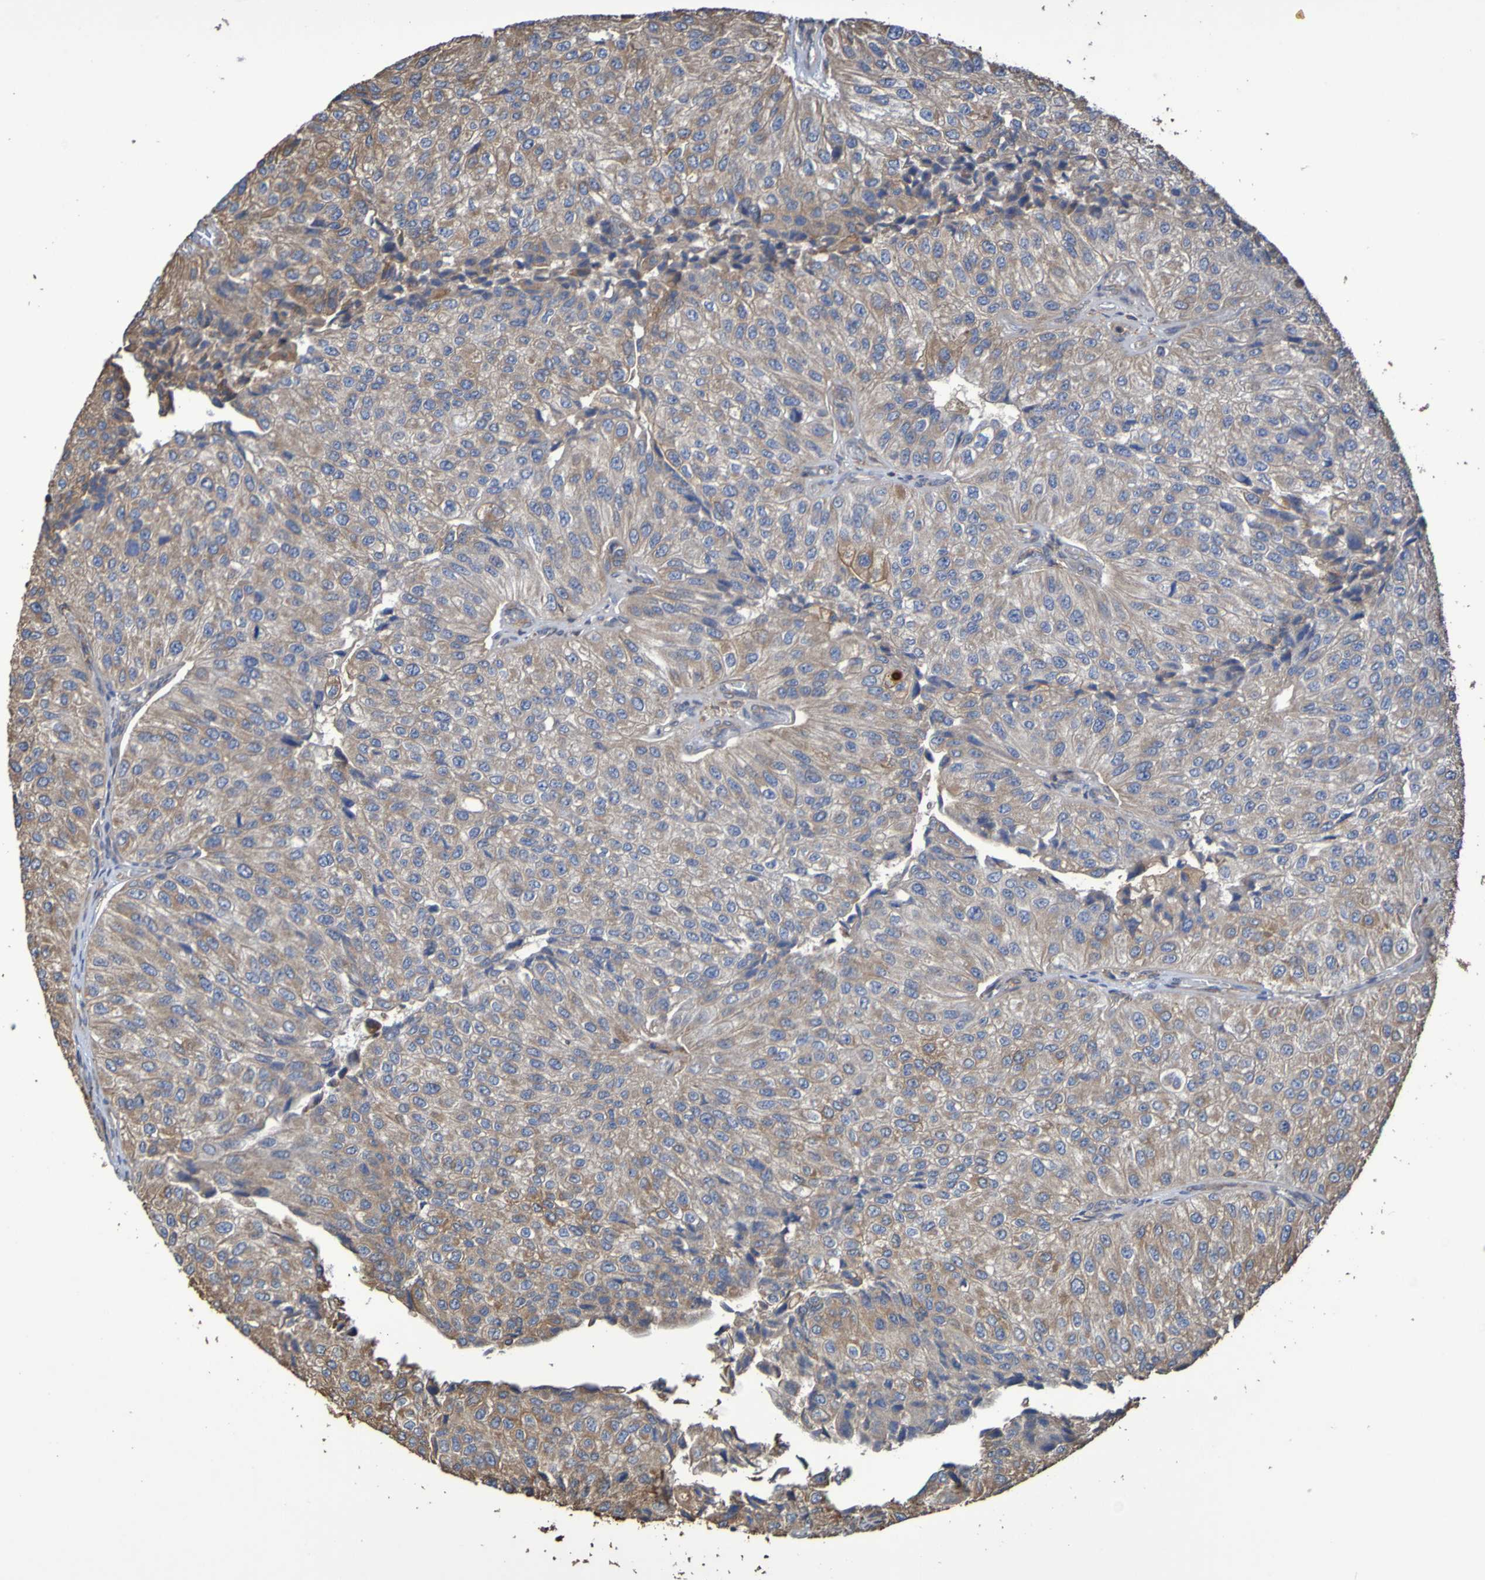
{"staining": {"intensity": "weak", "quantity": ">75%", "location": "cytoplasmic/membranous"}, "tissue": "urothelial cancer", "cell_type": "Tumor cells", "image_type": "cancer", "snomed": [{"axis": "morphology", "description": "Urothelial carcinoma, High grade"}, {"axis": "topography", "description": "Kidney"}, {"axis": "topography", "description": "Urinary bladder"}], "caption": "High-magnification brightfield microscopy of urothelial cancer stained with DAB (3,3'-diaminobenzidine) (brown) and counterstained with hematoxylin (blue). tumor cells exhibit weak cytoplasmic/membranous staining is appreciated in approximately>75% of cells.", "gene": "RAB11A", "patient": {"sex": "male", "age": 77}}